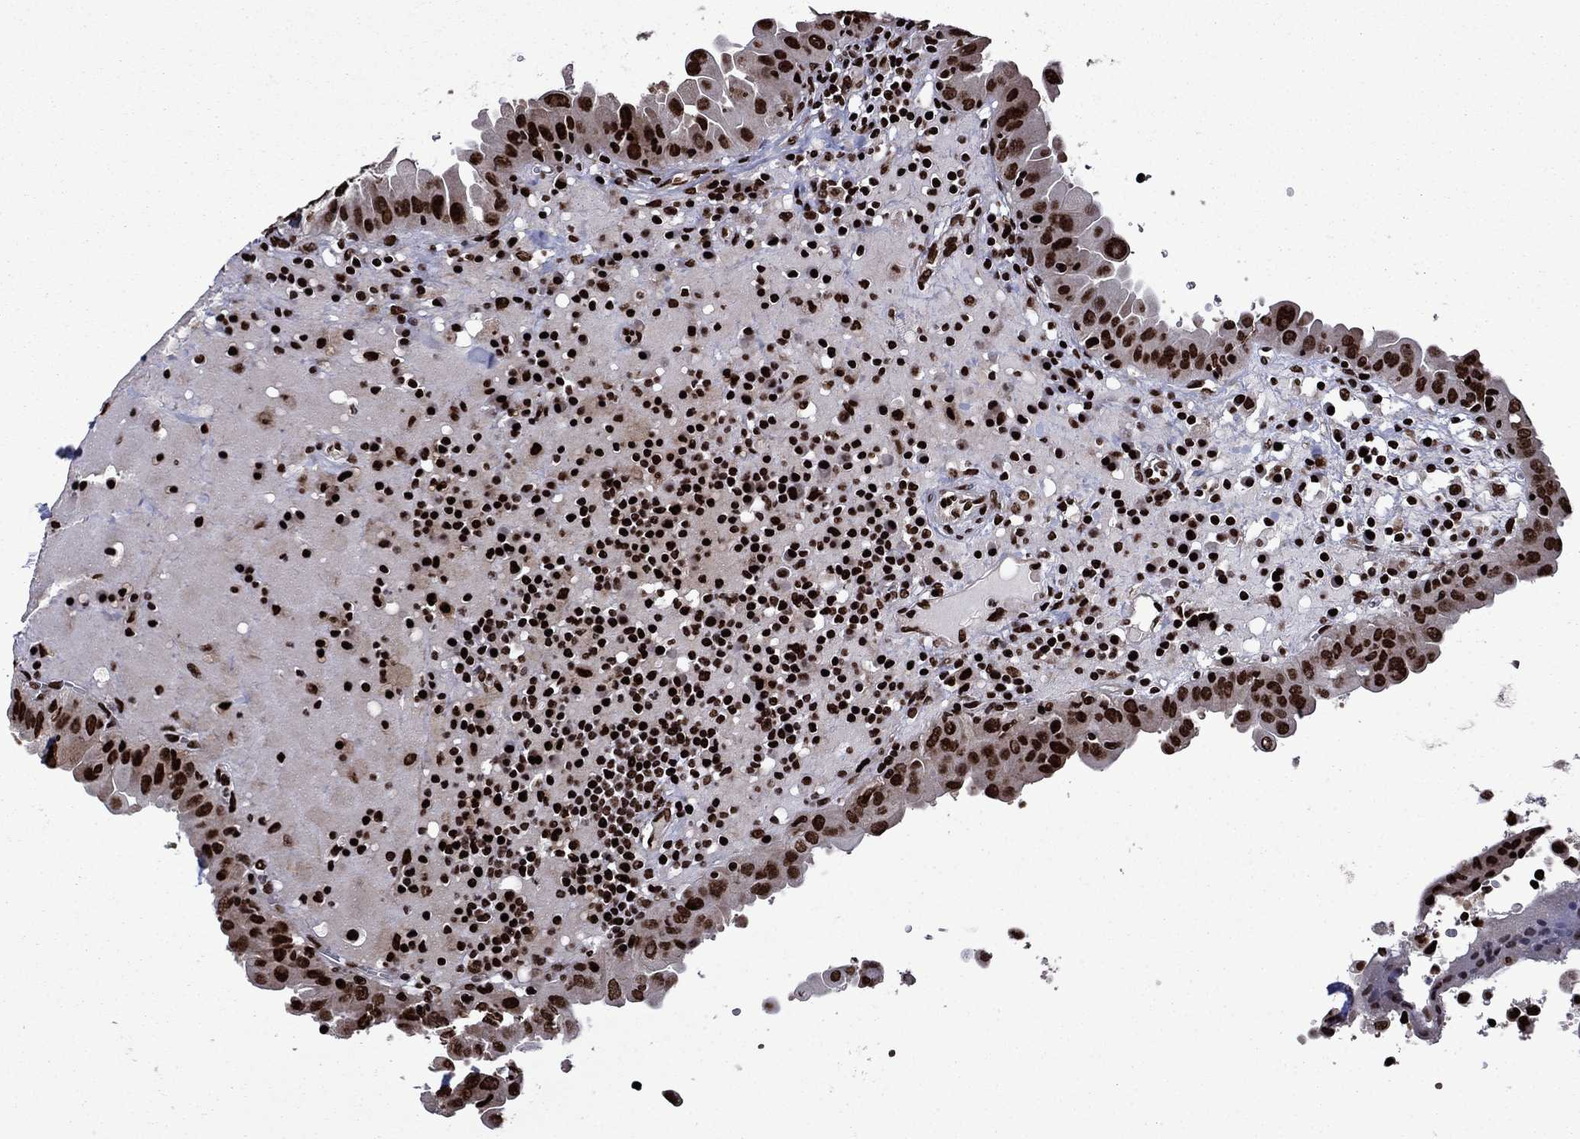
{"staining": {"intensity": "strong", "quantity": ">75%", "location": "nuclear"}, "tissue": "thyroid cancer", "cell_type": "Tumor cells", "image_type": "cancer", "snomed": [{"axis": "morphology", "description": "Papillary adenocarcinoma, NOS"}, {"axis": "topography", "description": "Thyroid gland"}], "caption": "Protein expression analysis of thyroid papillary adenocarcinoma displays strong nuclear expression in about >75% of tumor cells. The protein of interest is shown in brown color, while the nuclei are stained blue.", "gene": "LIMK1", "patient": {"sex": "female", "age": 37}}